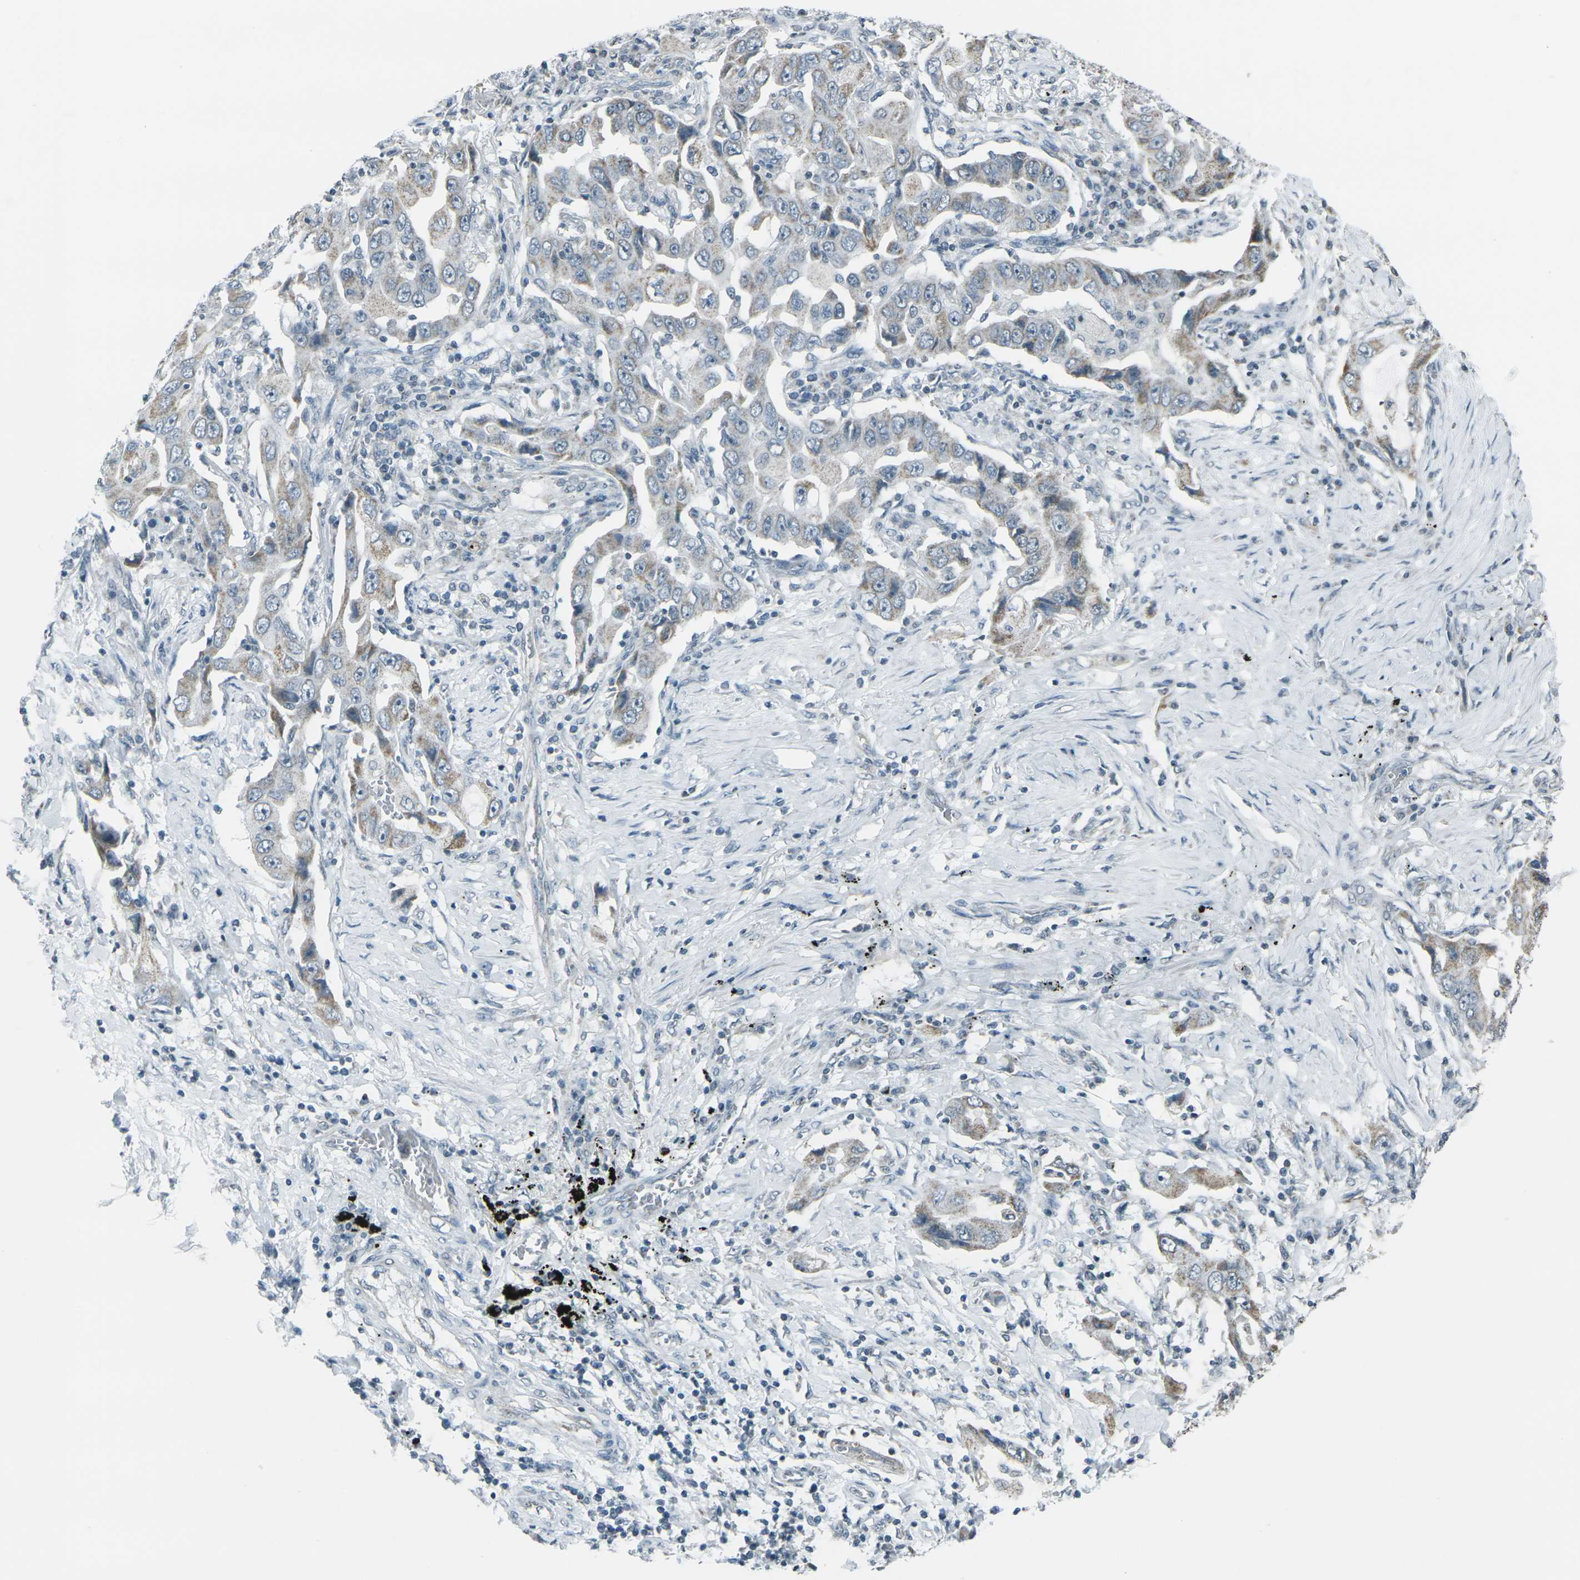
{"staining": {"intensity": "moderate", "quantity": "<25%", "location": "cytoplasmic/membranous"}, "tissue": "lung cancer", "cell_type": "Tumor cells", "image_type": "cancer", "snomed": [{"axis": "morphology", "description": "Adenocarcinoma, NOS"}, {"axis": "topography", "description": "Lung"}], "caption": "An immunohistochemistry photomicrograph of tumor tissue is shown. Protein staining in brown highlights moderate cytoplasmic/membranous positivity in adenocarcinoma (lung) within tumor cells.", "gene": "H2BC1", "patient": {"sex": "female", "age": 65}}